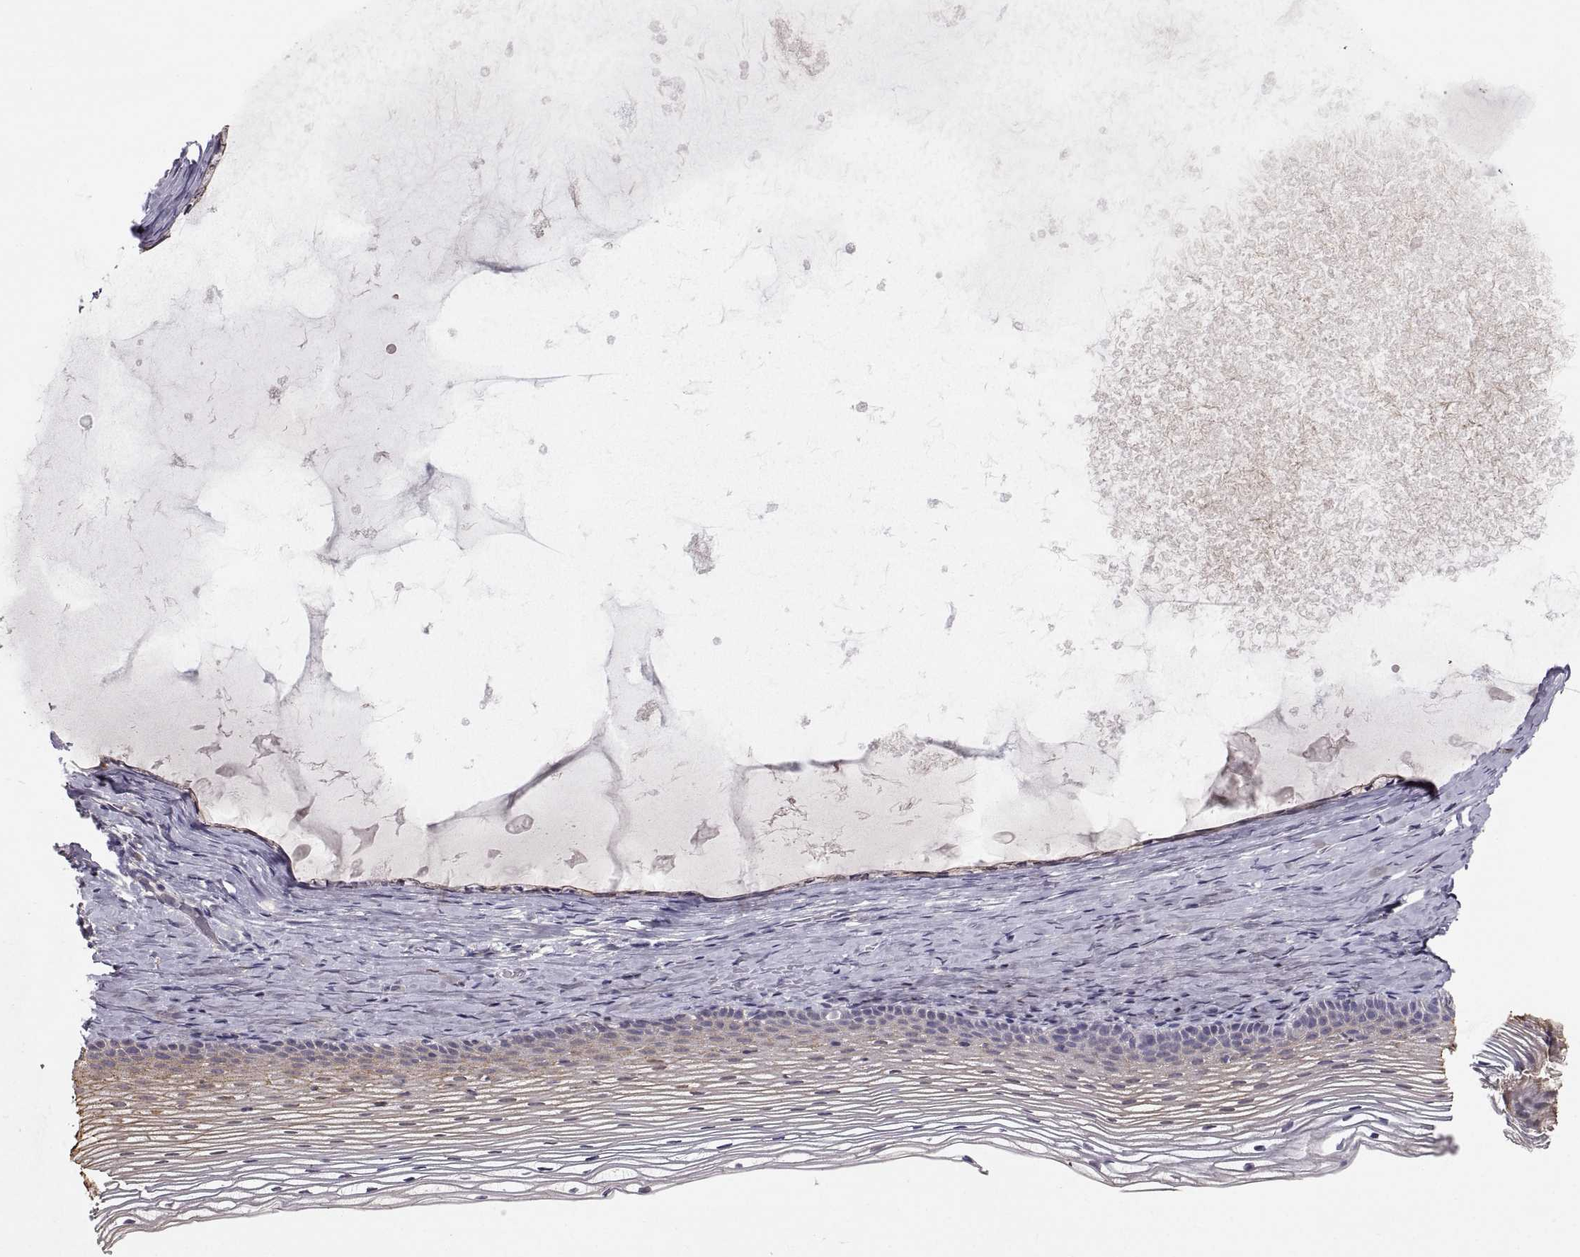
{"staining": {"intensity": "moderate", "quantity": "<25%", "location": "cytoplasmic/membranous"}, "tissue": "cervix", "cell_type": "Glandular cells", "image_type": "normal", "snomed": [{"axis": "morphology", "description": "Normal tissue, NOS"}, {"axis": "topography", "description": "Cervix"}], "caption": "A histopathology image of human cervix stained for a protein shows moderate cytoplasmic/membranous brown staining in glandular cells. The staining was performed using DAB to visualize the protein expression in brown, while the nuclei were stained in blue with hematoxylin (Magnification: 20x).", "gene": "ZNF185", "patient": {"sex": "female", "age": 39}}